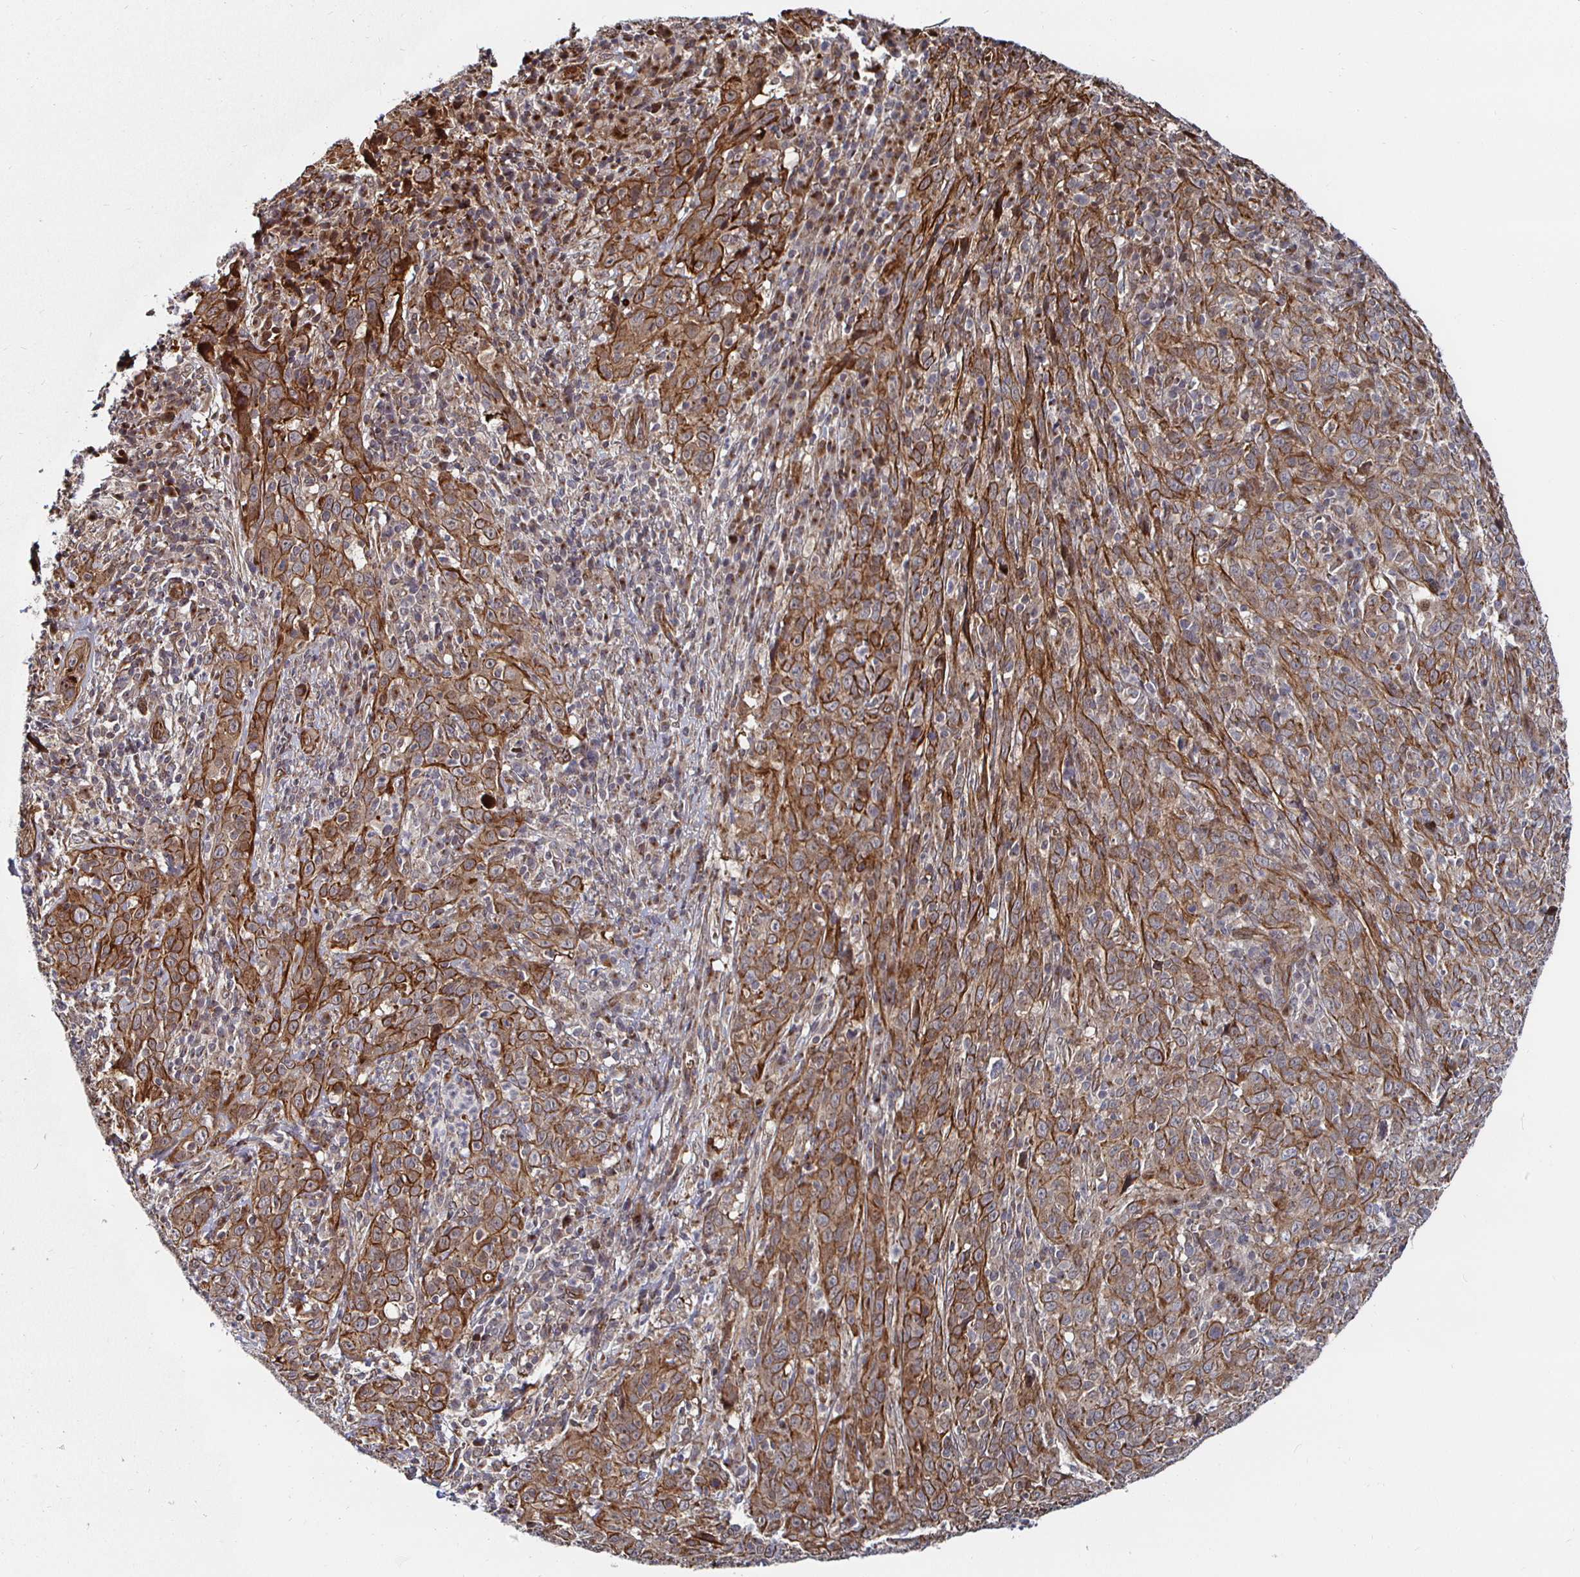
{"staining": {"intensity": "strong", "quantity": ">75%", "location": "cytoplasmic/membranous"}, "tissue": "cervical cancer", "cell_type": "Tumor cells", "image_type": "cancer", "snomed": [{"axis": "morphology", "description": "Squamous cell carcinoma, NOS"}, {"axis": "topography", "description": "Cervix"}], "caption": "Immunohistochemistry image of human cervical cancer stained for a protein (brown), which displays high levels of strong cytoplasmic/membranous positivity in approximately >75% of tumor cells.", "gene": "TBKBP1", "patient": {"sex": "female", "age": 46}}